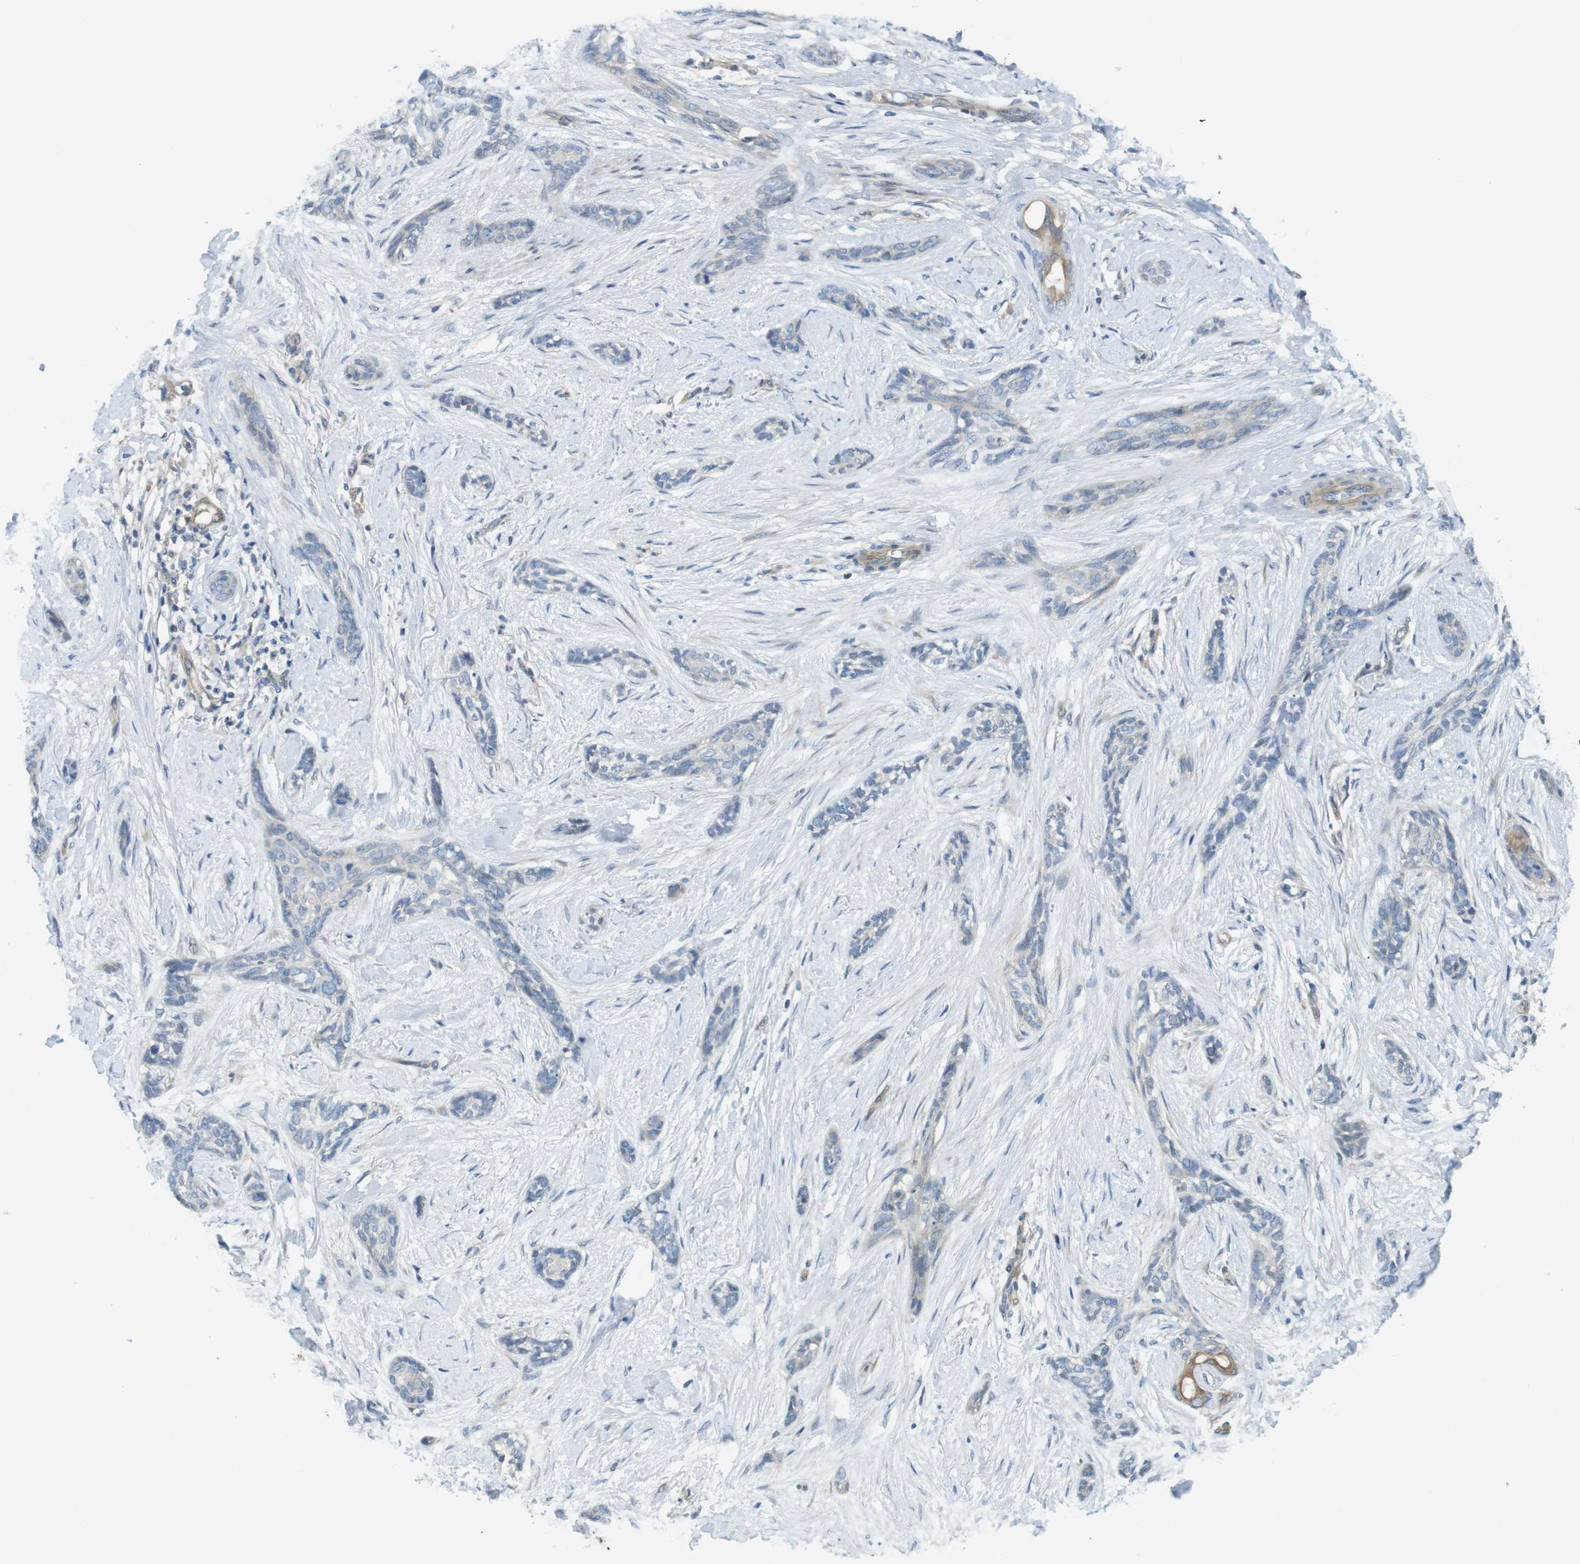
{"staining": {"intensity": "negative", "quantity": "none", "location": "none"}, "tissue": "skin cancer", "cell_type": "Tumor cells", "image_type": "cancer", "snomed": [{"axis": "morphology", "description": "Basal cell carcinoma"}, {"axis": "morphology", "description": "Adnexal tumor, benign"}, {"axis": "topography", "description": "Skin"}], "caption": "Immunohistochemistry (IHC) histopathology image of neoplastic tissue: skin benign adnexal tumor stained with DAB exhibits no significant protein expression in tumor cells.", "gene": "ABHD15", "patient": {"sex": "female", "age": 42}}